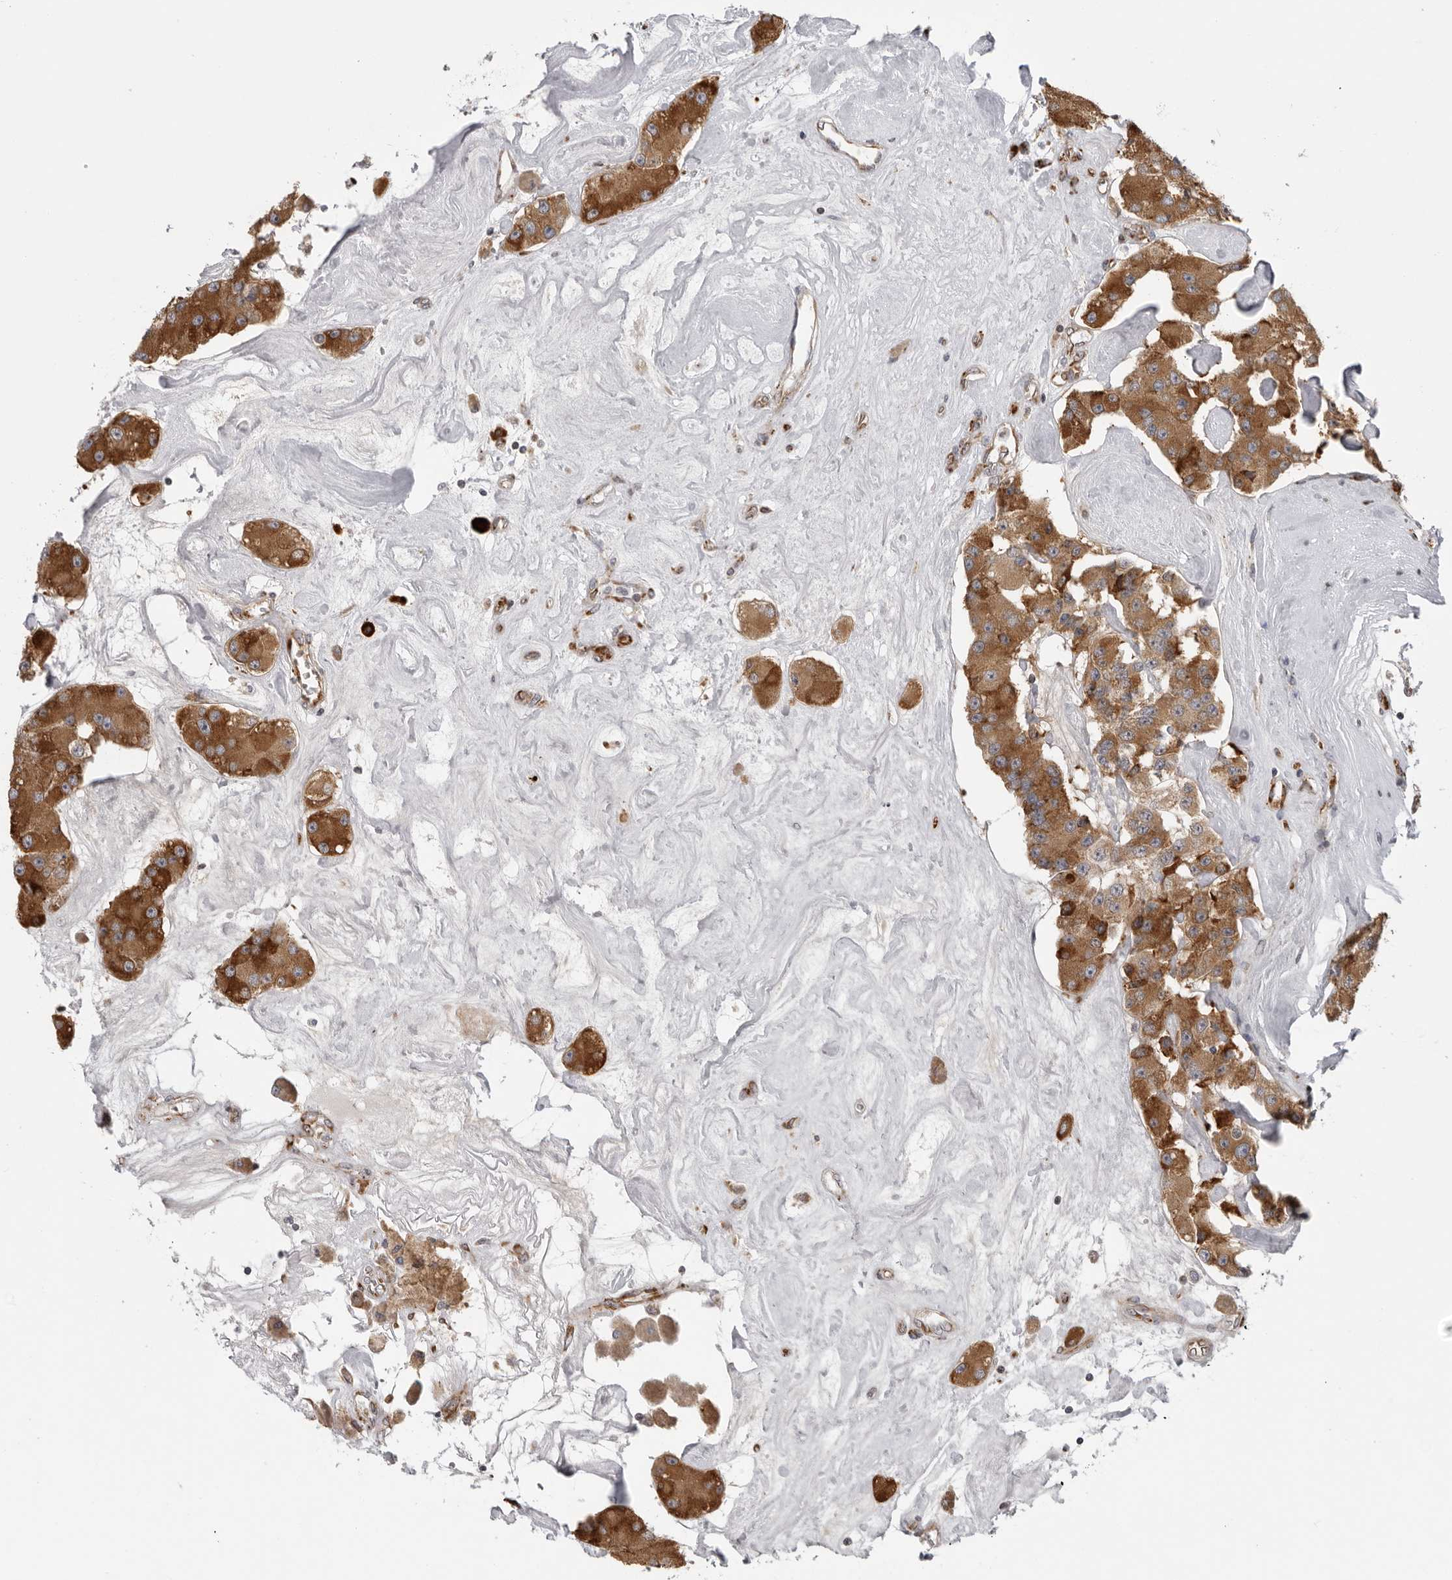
{"staining": {"intensity": "moderate", "quantity": ">75%", "location": "cytoplasmic/membranous"}, "tissue": "carcinoid", "cell_type": "Tumor cells", "image_type": "cancer", "snomed": [{"axis": "morphology", "description": "Carcinoid, malignant, NOS"}, {"axis": "topography", "description": "Pancreas"}], "caption": "Human malignant carcinoid stained for a protein (brown) displays moderate cytoplasmic/membranous positive expression in approximately >75% of tumor cells.", "gene": "ALPK2", "patient": {"sex": "male", "age": 41}}